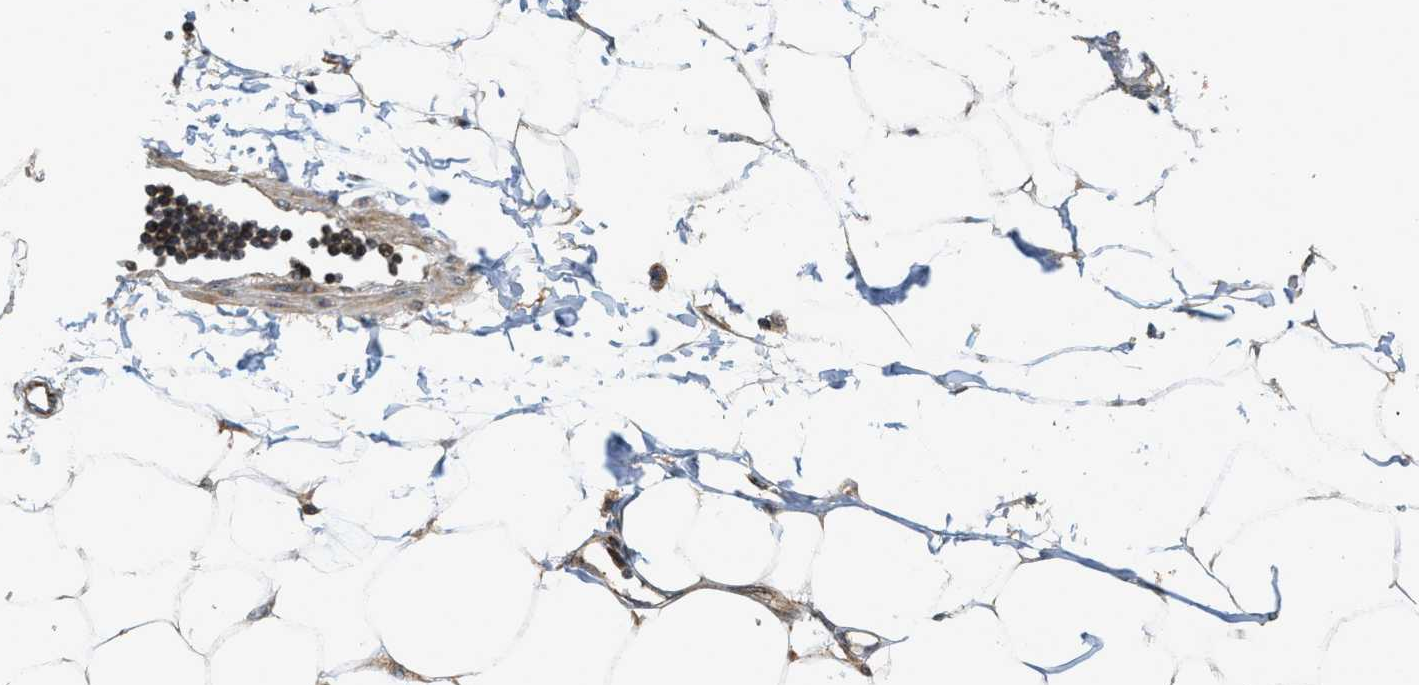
{"staining": {"intensity": "moderate", "quantity": ">75%", "location": "cytoplasmic/membranous"}, "tissue": "adipose tissue", "cell_type": "Adipocytes", "image_type": "normal", "snomed": [{"axis": "morphology", "description": "Normal tissue, NOS"}, {"axis": "morphology", "description": "Adenocarcinoma, NOS"}, {"axis": "topography", "description": "Colon"}, {"axis": "topography", "description": "Peripheral nerve tissue"}], "caption": "Benign adipose tissue reveals moderate cytoplasmic/membranous positivity in about >75% of adipocytes, visualized by immunohistochemistry. Nuclei are stained in blue.", "gene": "ELP2", "patient": {"sex": "male", "age": 14}}